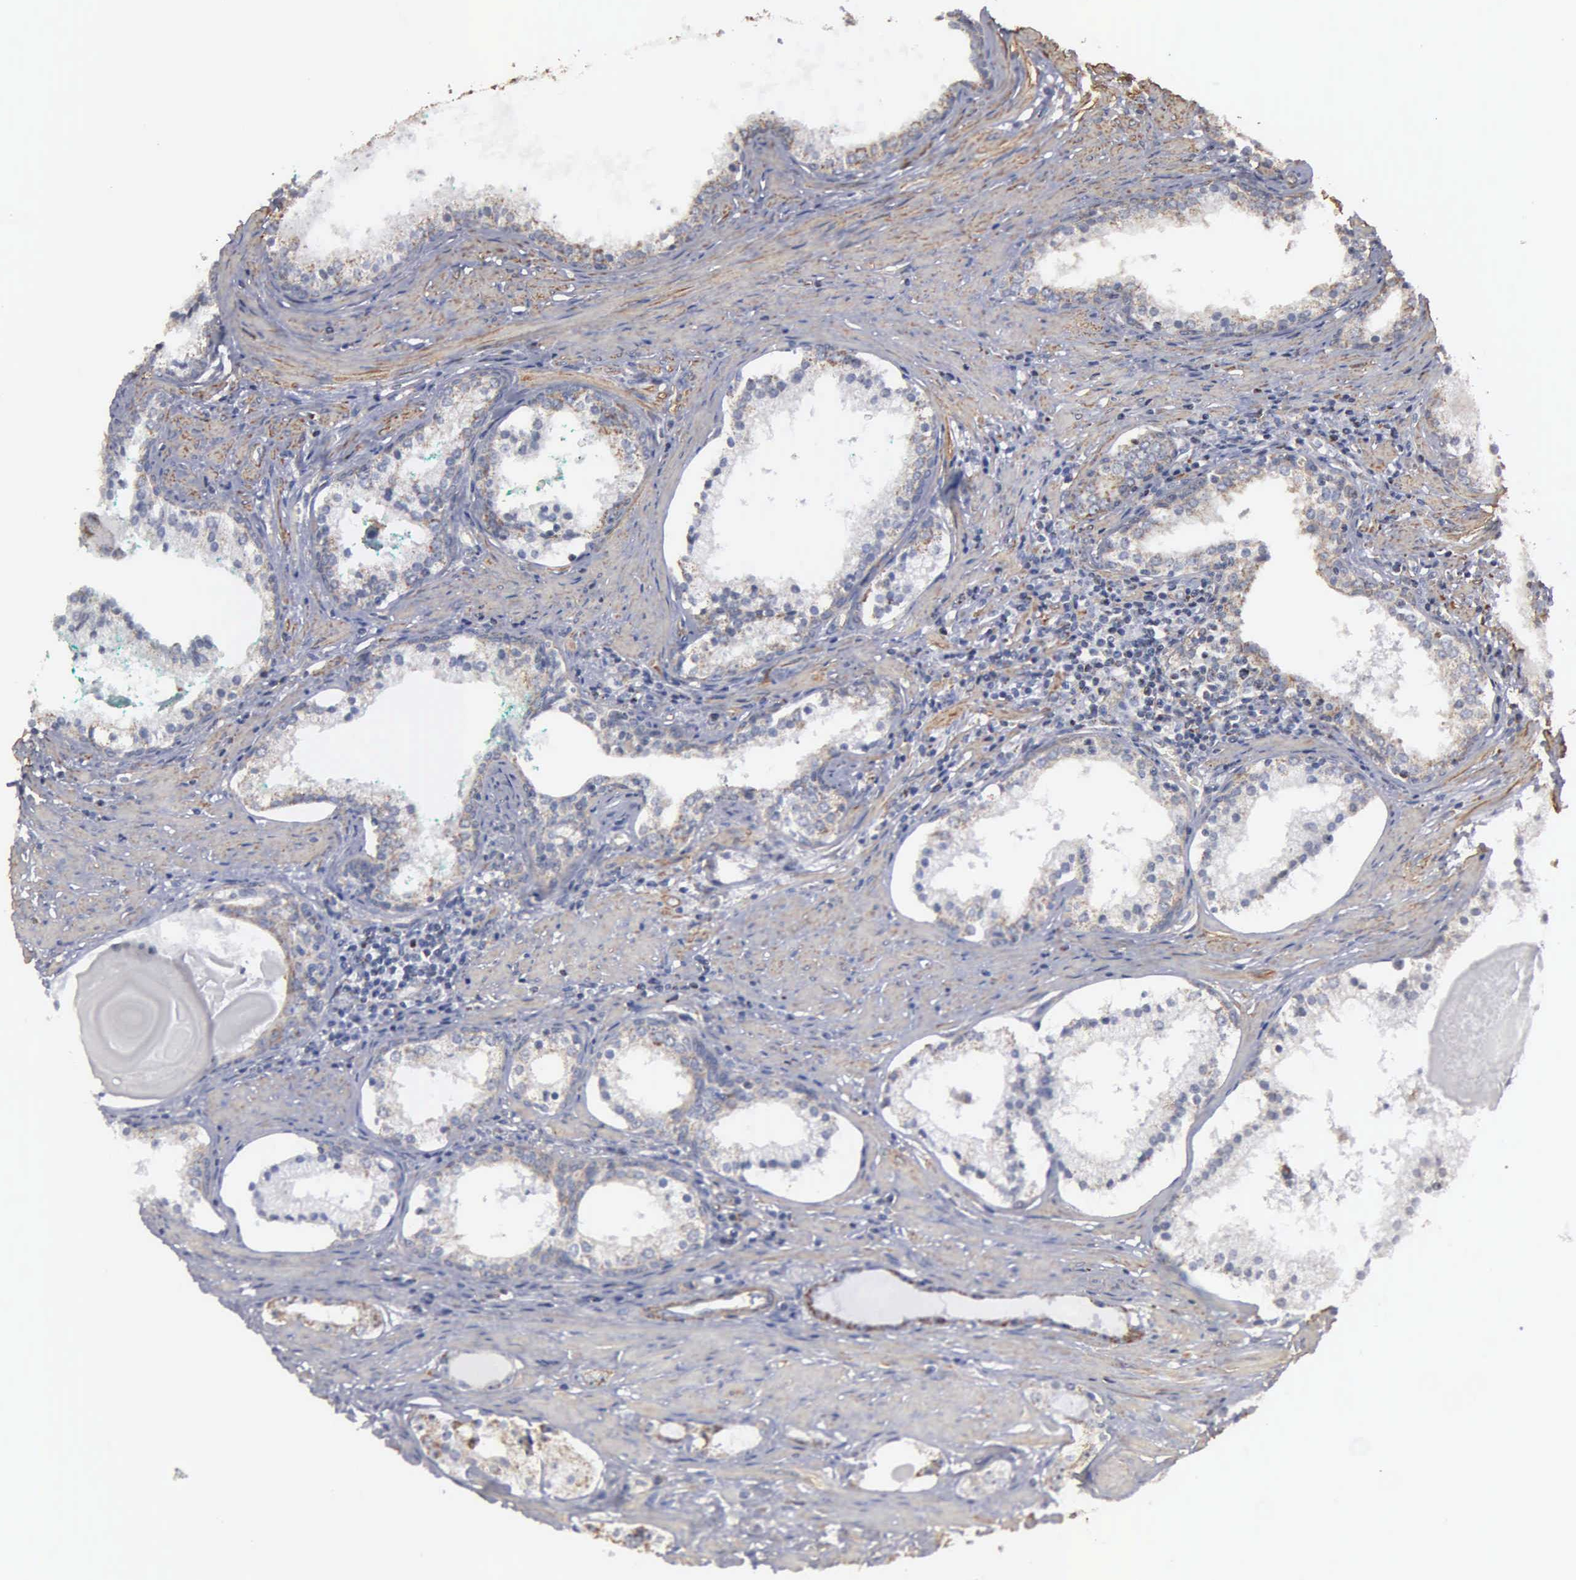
{"staining": {"intensity": "weak", "quantity": "25%-75%", "location": "cytoplasmic/membranous"}, "tissue": "prostate cancer", "cell_type": "Tumor cells", "image_type": "cancer", "snomed": [{"axis": "morphology", "description": "Adenocarcinoma, Medium grade"}, {"axis": "topography", "description": "Prostate"}], "caption": "Tumor cells show low levels of weak cytoplasmic/membranous staining in approximately 25%-75% of cells in human prostate cancer. (IHC, brightfield microscopy, high magnification).", "gene": "NGDN", "patient": {"sex": "male", "age": 73}}